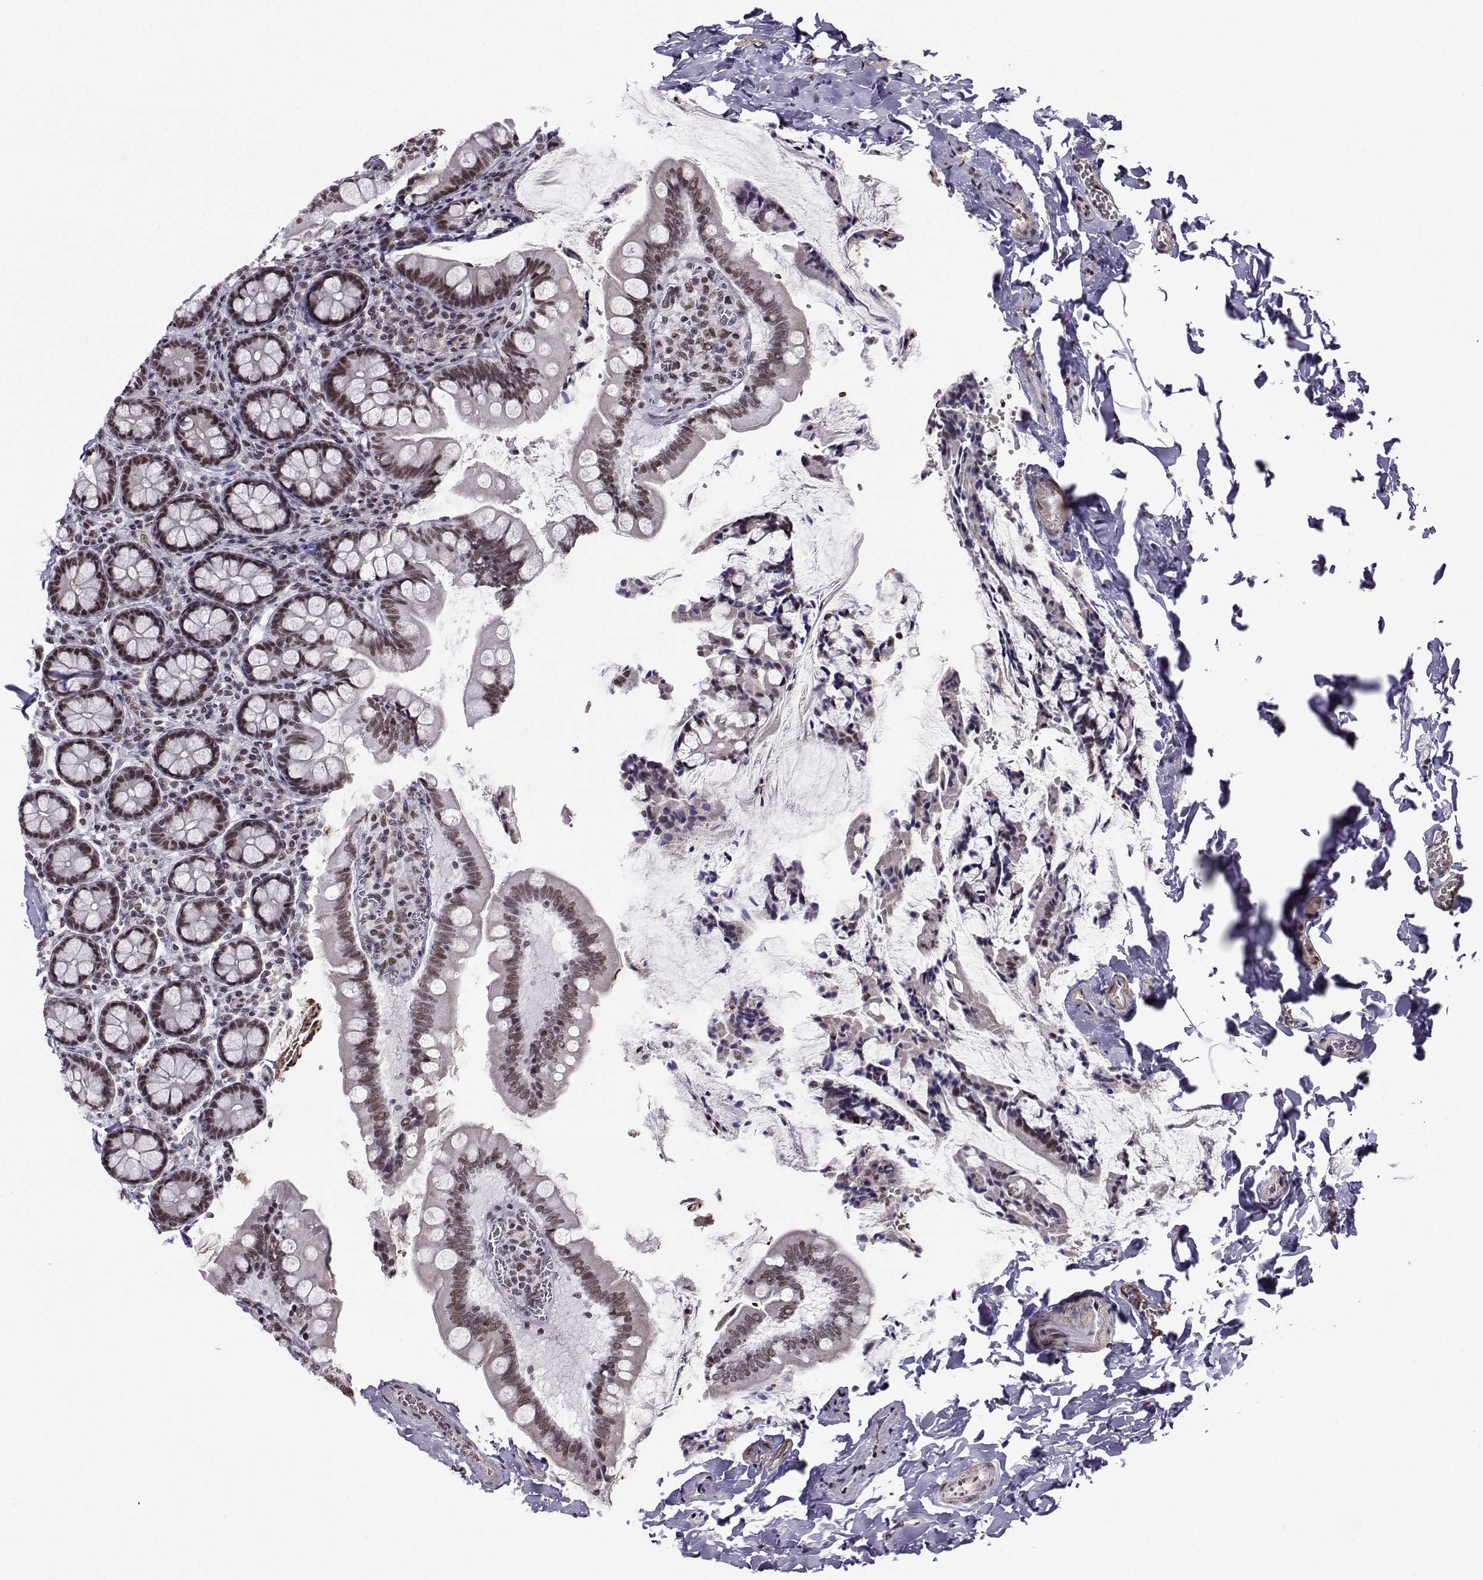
{"staining": {"intensity": "weak", "quantity": ">75%", "location": "nuclear"}, "tissue": "small intestine", "cell_type": "Glandular cells", "image_type": "normal", "snomed": [{"axis": "morphology", "description": "Normal tissue, NOS"}, {"axis": "topography", "description": "Small intestine"}], "caption": "Protein positivity by immunohistochemistry shows weak nuclear staining in about >75% of glandular cells in unremarkable small intestine. The staining was performed using DAB, with brown indicating positive protein expression. Nuclei are stained blue with hematoxylin.", "gene": "CCNK", "patient": {"sex": "female", "age": 56}}